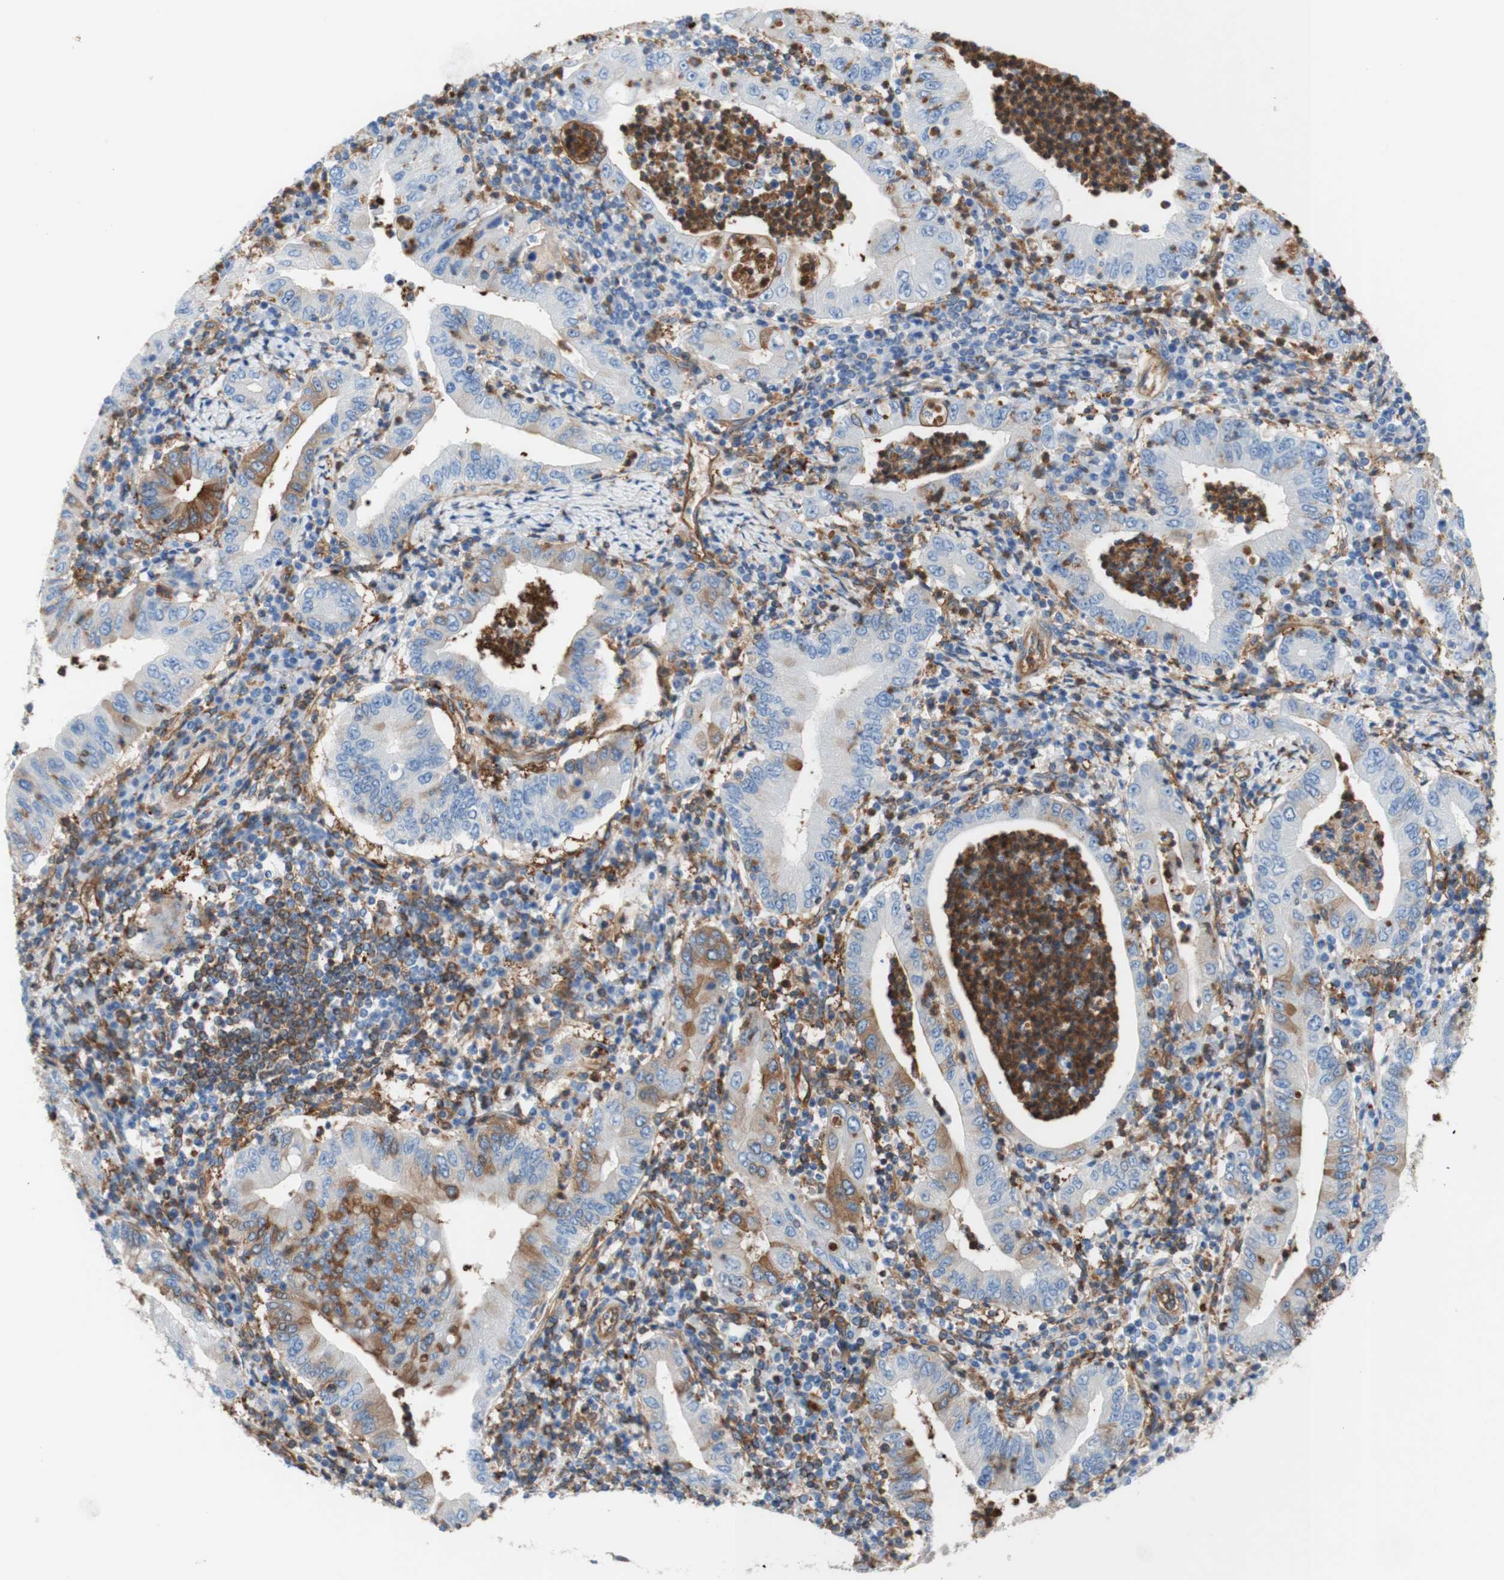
{"staining": {"intensity": "weak", "quantity": "<25%", "location": "cytoplasmic/membranous"}, "tissue": "stomach cancer", "cell_type": "Tumor cells", "image_type": "cancer", "snomed": [{"axis": "morphology", "description": "Normal tissue, NOS"}, {"axis": "morphology", "description": "Adenocarcinoma, NOS"}, {"axis": "topography", "description": "Esophagus"}, {"axis": "topography", "description": "Stomach, upper"}, {"axis": "topography", "description": "Peripheral nerve tissue"}], "caption": "Immunohistochemical staining of human stomach adenocarcinoma exhibits no significant expression in tumor cells.", "gene": "STOM", "patient": {"sex": "male", "age": 62}}